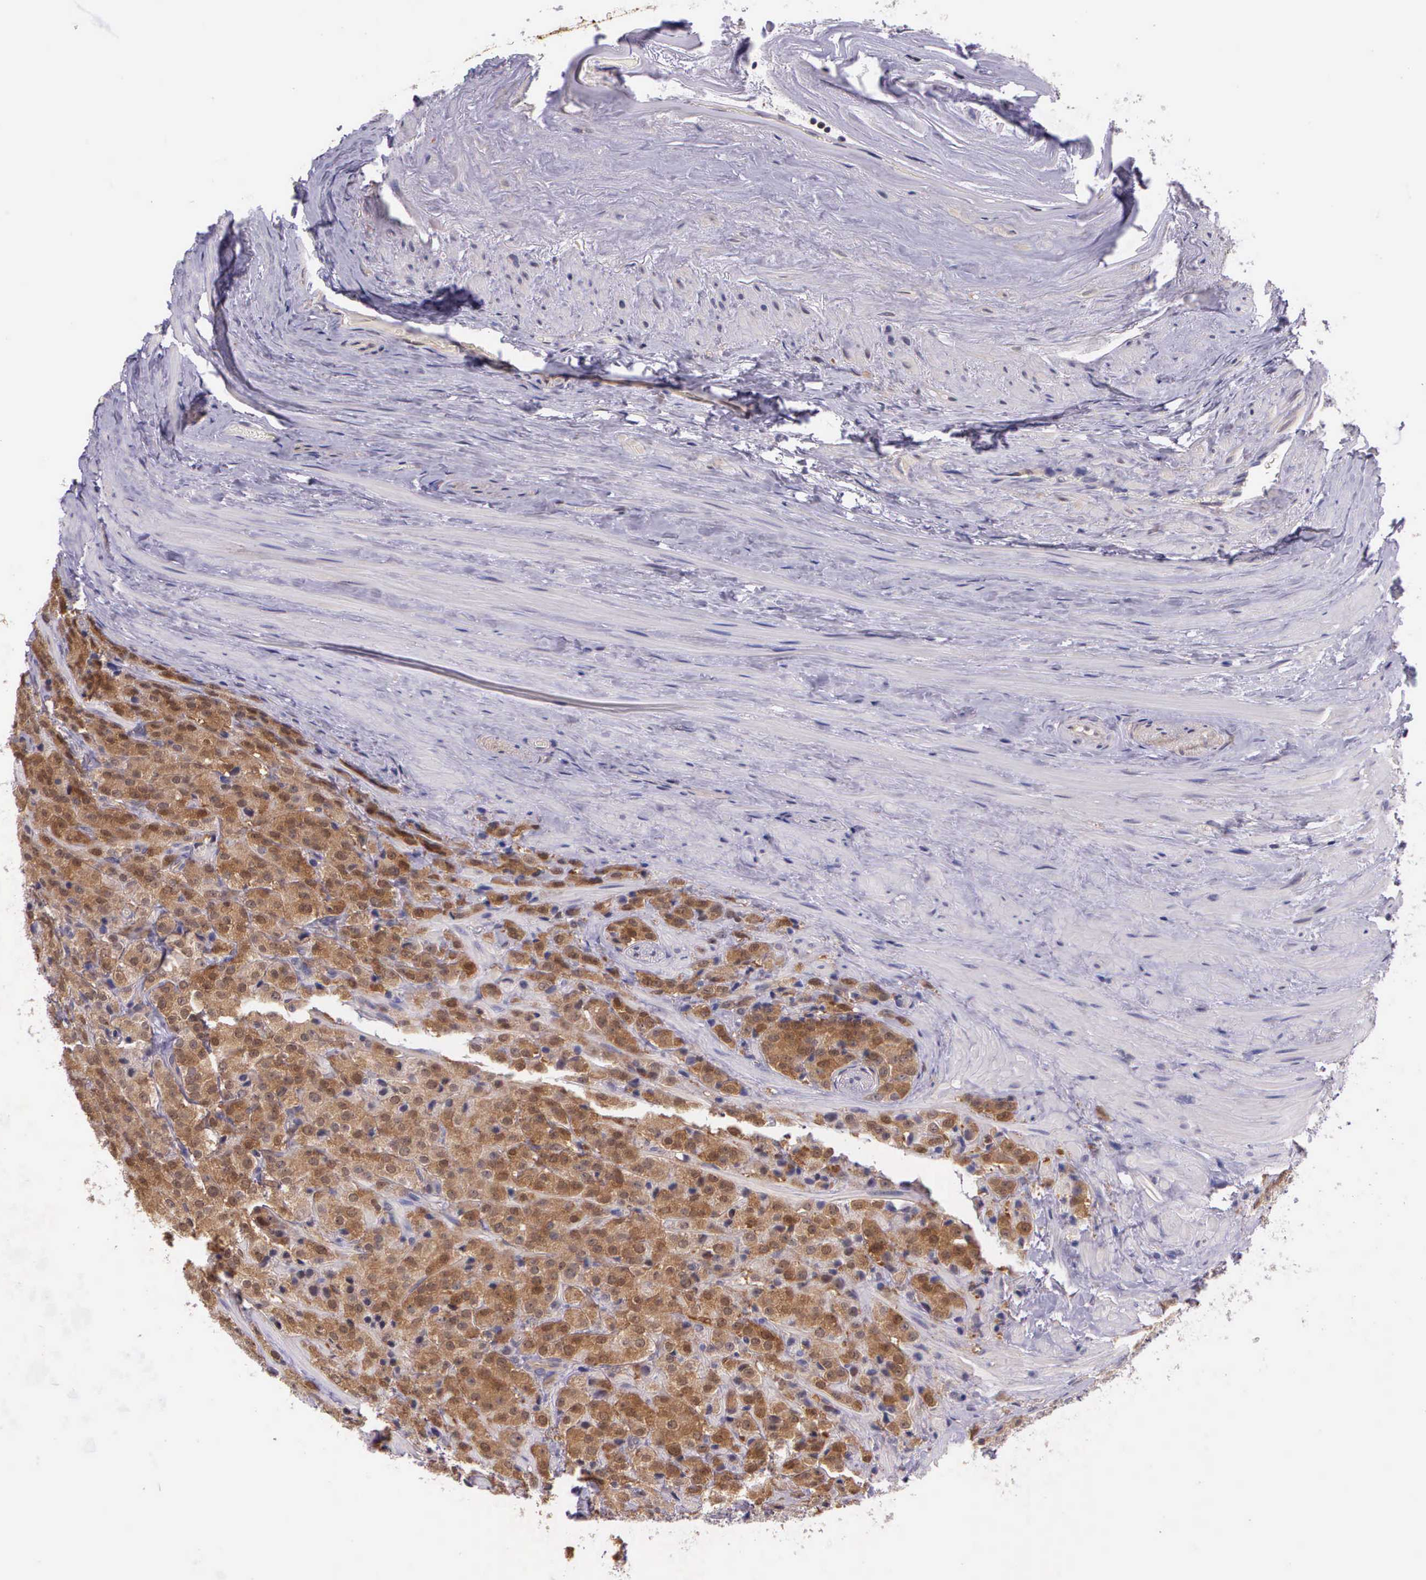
{"staining": {"intensity": "weak", "quantity": ">75%", "location": "cytoplasmic/membranous"}, "tissue": "prostate cancer", "cell_type": "Tumor cells", "image_type": "cancer", "snomed": [{"axis": "morphology", "description": "Adenocarcinoma, Medium grade"}, {"axis": "topography", "description": "Prostate"}], "caption": "The image displays staining of prostate medium-grade adenocarcinoma, revealing weak cytoplasmic/membranous protein staining (brown color) within tumor cells.", "gene": "IGBP1", "patient": {"sex": "male", "age": 70}}